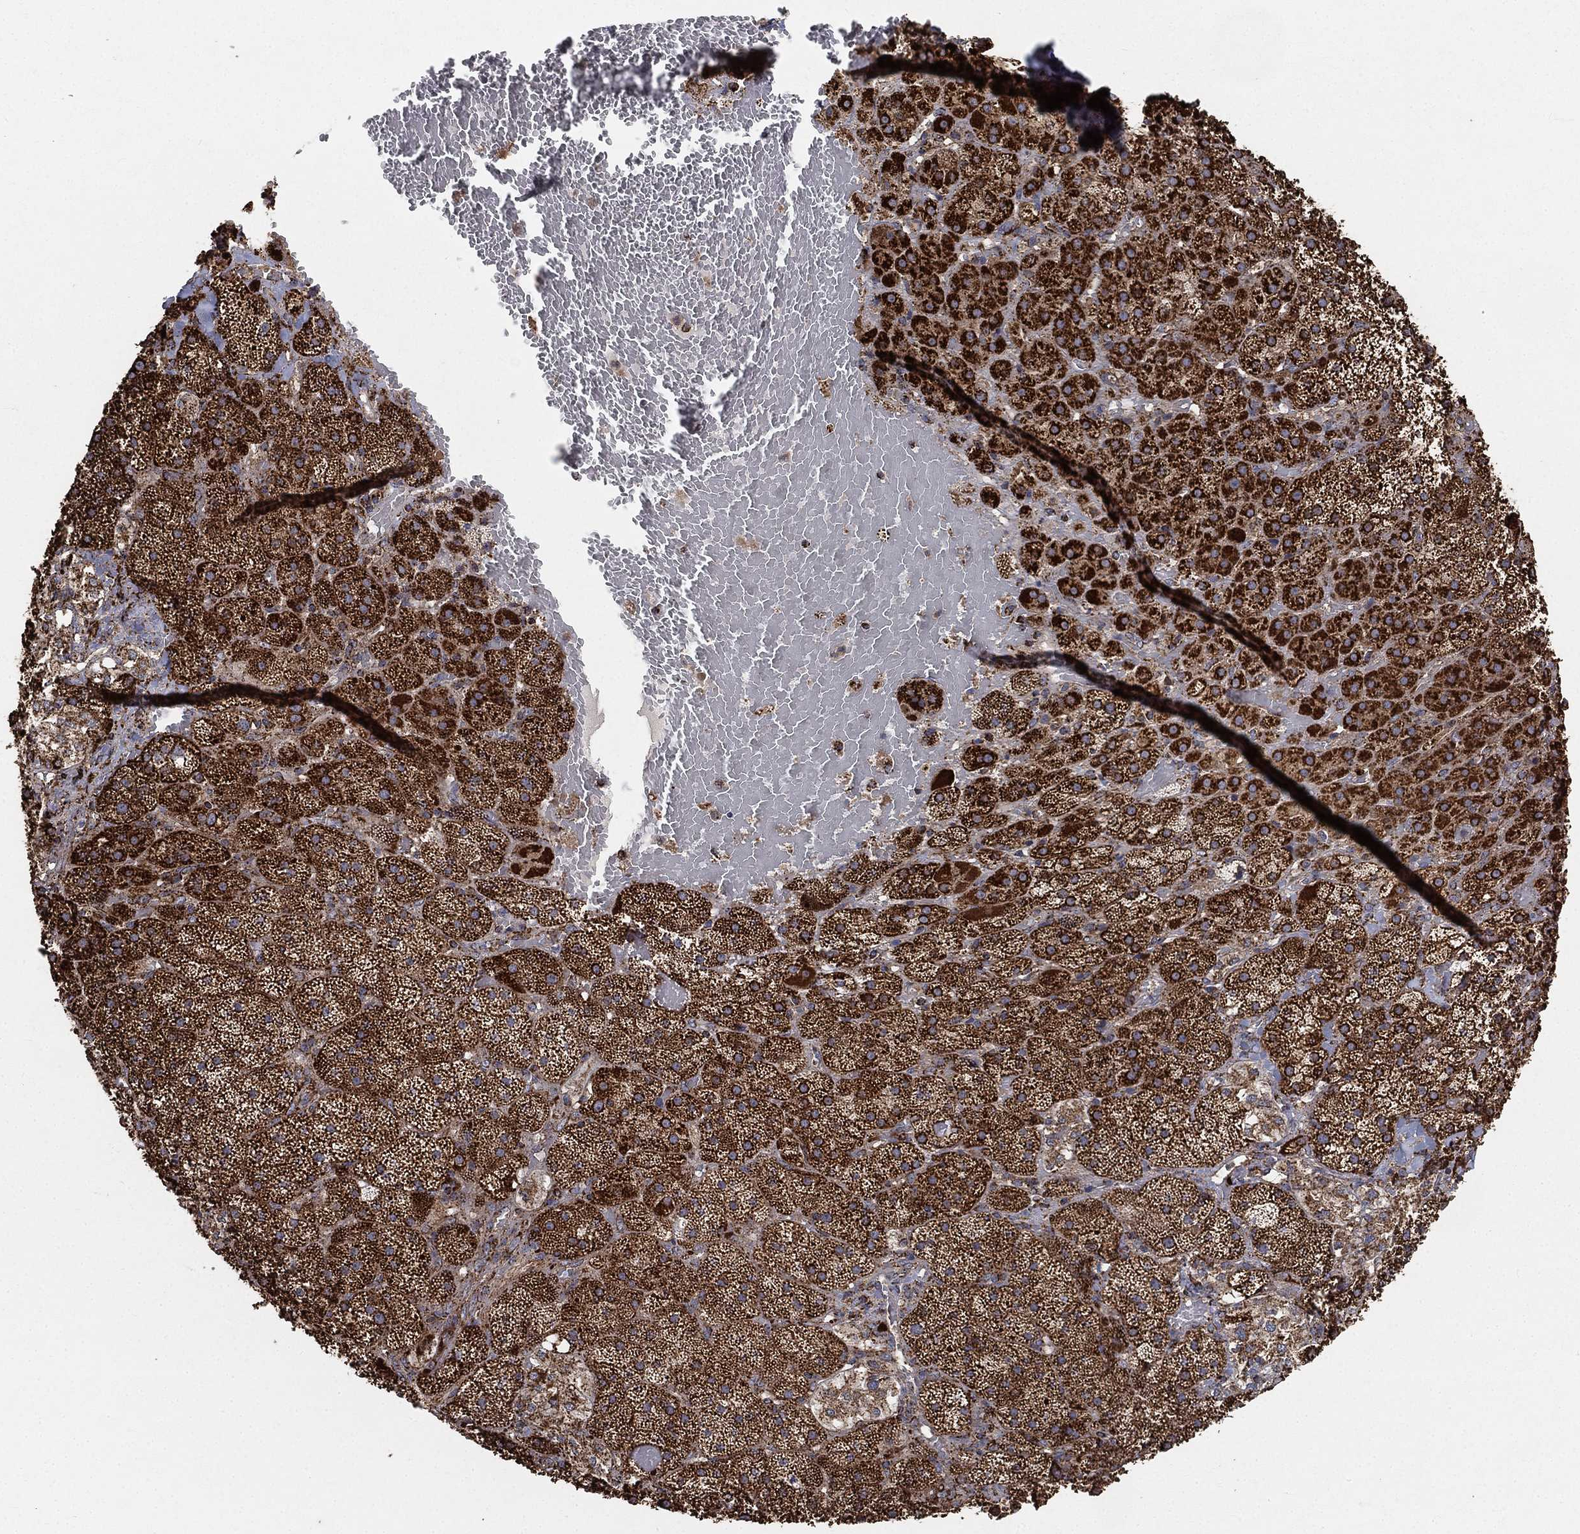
{"staining": {"intensity": "strong", "quantity": ">75%", "location": "cytoplasmic/membranous"}, "tissue": "adrenal gland", "cell_type": "Glandular cells", "image_type": "normal", "snomed": [{"axis": "morphology", "description": "Normal tissue, NOS"}, {"axis": "topography", "description": "Adrenal gland"}], "caption": "Immunohistochemical staining of benign adrenal gland reveals high levels of strong cytoplasmic/membranous staining in about >75% of glandular cells.", "gene": "SLC38A7", "patient": {"sex": "male", "age": 57}}